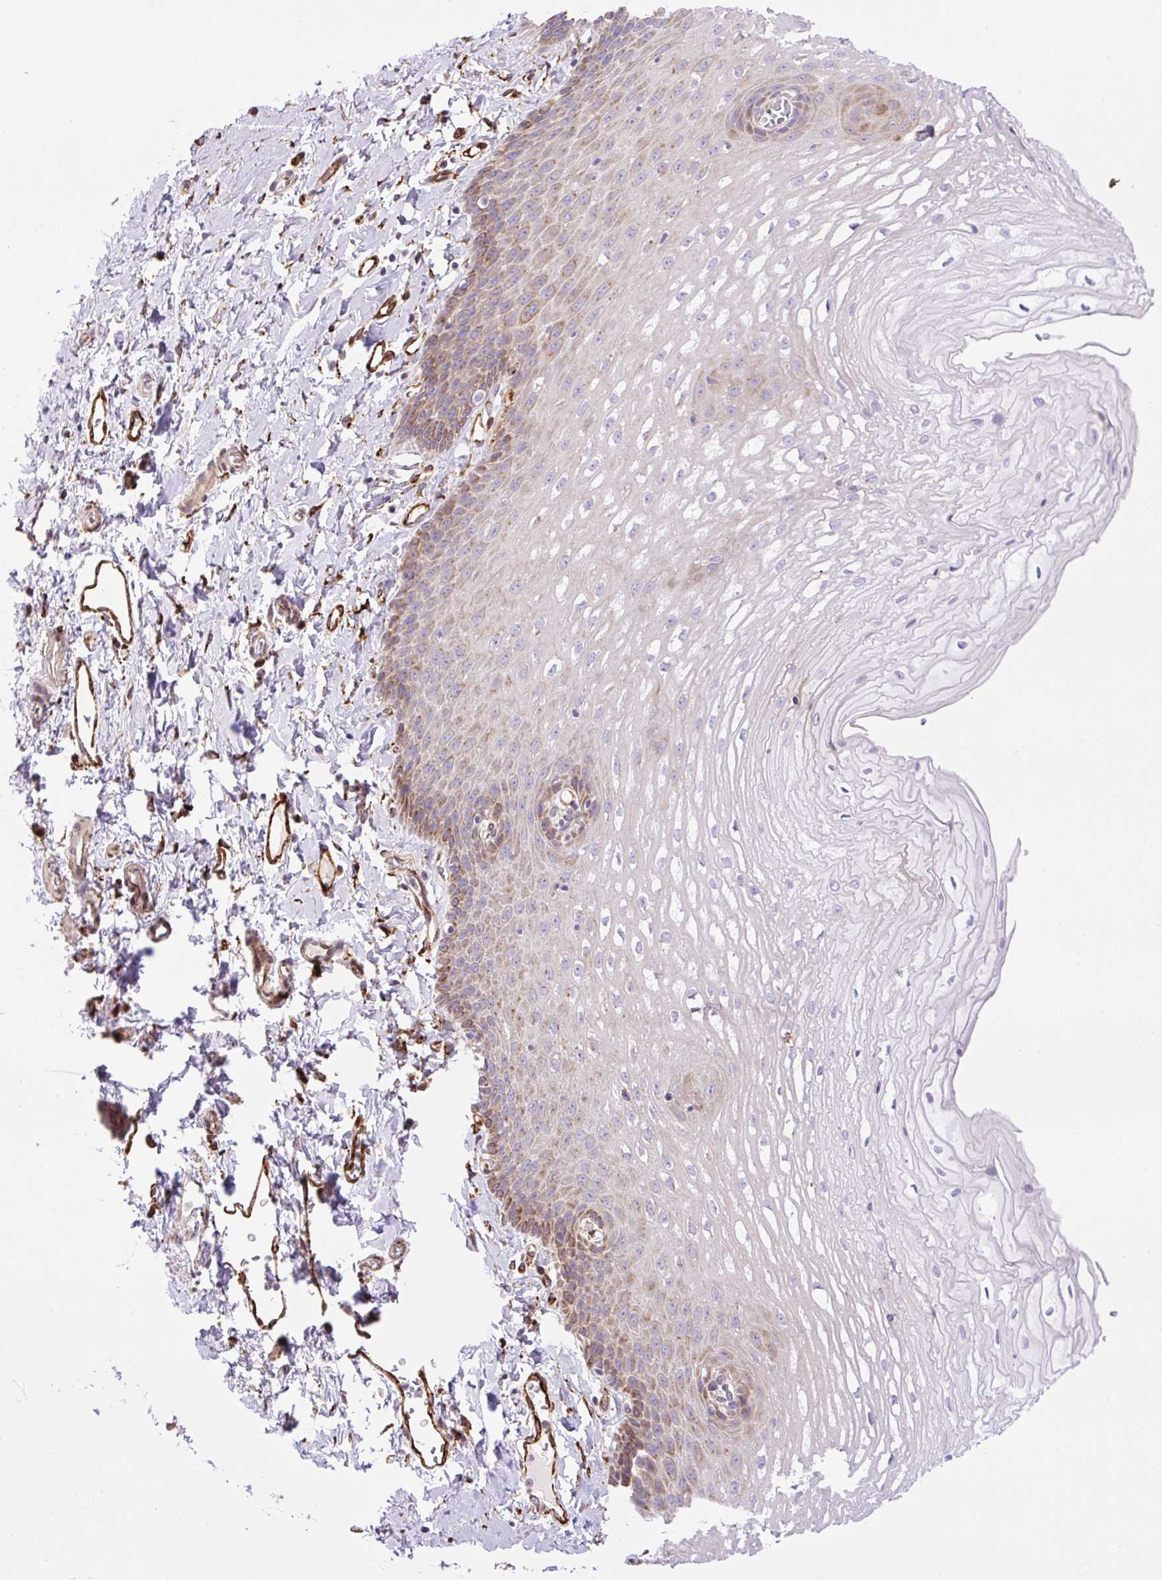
{"staining": {"intensity": "moderate", "quantity": "25%-75%", "location": "cytoplasmic/membranous"}, "tissue": "esophagus", "cell_type": "Squamous epithelial cells", "image_type": "normal", "snomed": [{"axis": "morphology", "description": "Normal tissue, NOS"}, {"axis": "topography", "description": "Esophagus"}], "caption": "A brown stain shows moderate cytoplasmic/membranous expression of a protein in squamous epithelial cells of unremarkable esophagus.", "gene": "RAB30", "patient": {"sex": "male", "age": 70}}